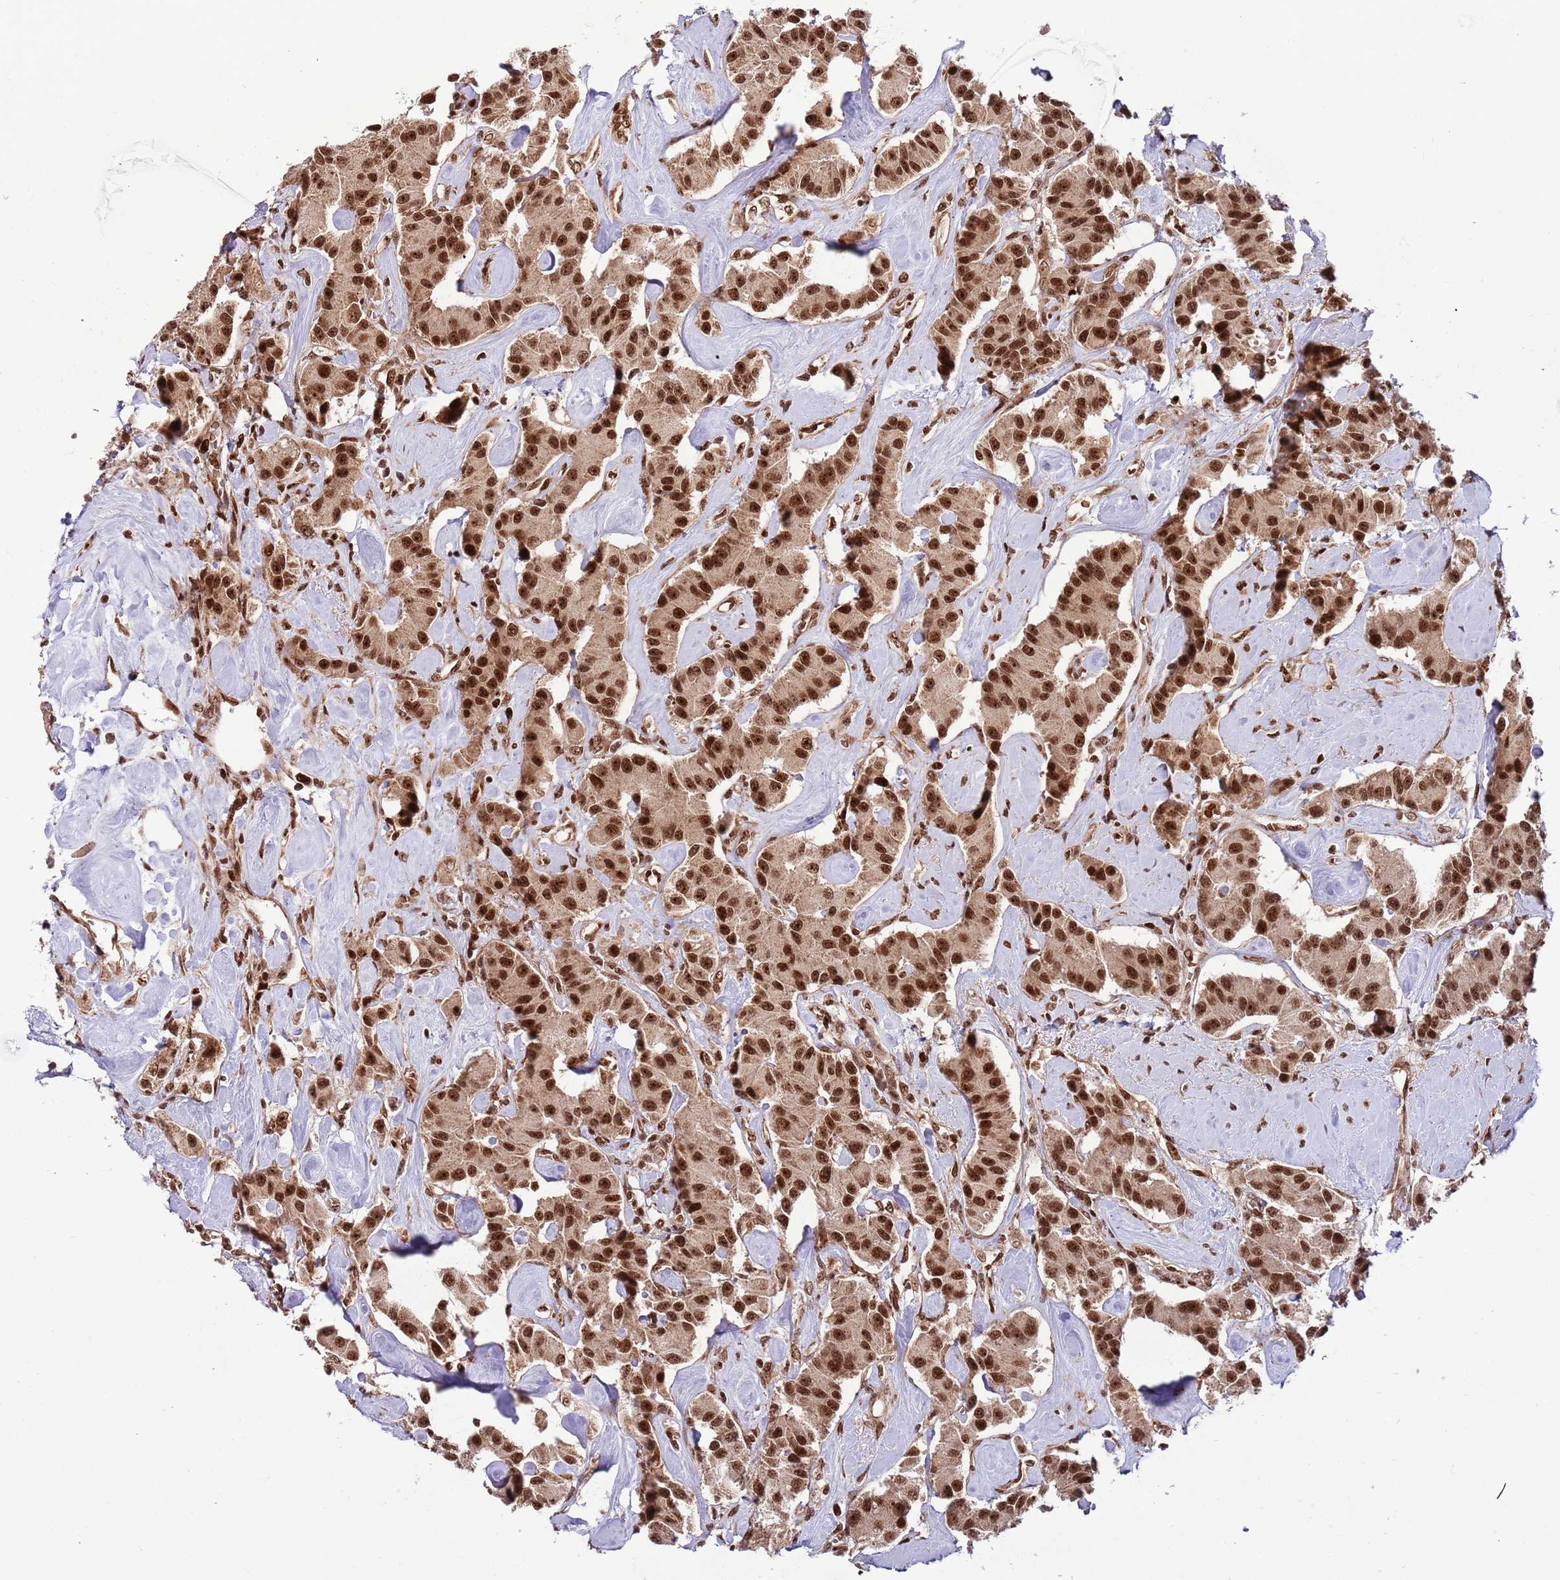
{"staining": {"intensity": "strong", "quantity": ">75%", "location": "nuclear"}, "tissue": "carcinoid", "cell_type": "Tumor cells", "image_type": "cancer", "snomed": [{"axis": "morphology", "description": "Carcinoid, malignant, NOS"}, {"axis": "topography", "description": "Pancreas"}], "caption": "Immunohistochemical staining of carcinoid displays strong nuclear protein positivity in about >75% of tumor cells. The staining is performed using DAB brown chromogen to label protein expression. The nuclei are counter-stained blue using hematoxylin.", "gene": "RIF1", "patient": {"sex": "male", "age": 41}}